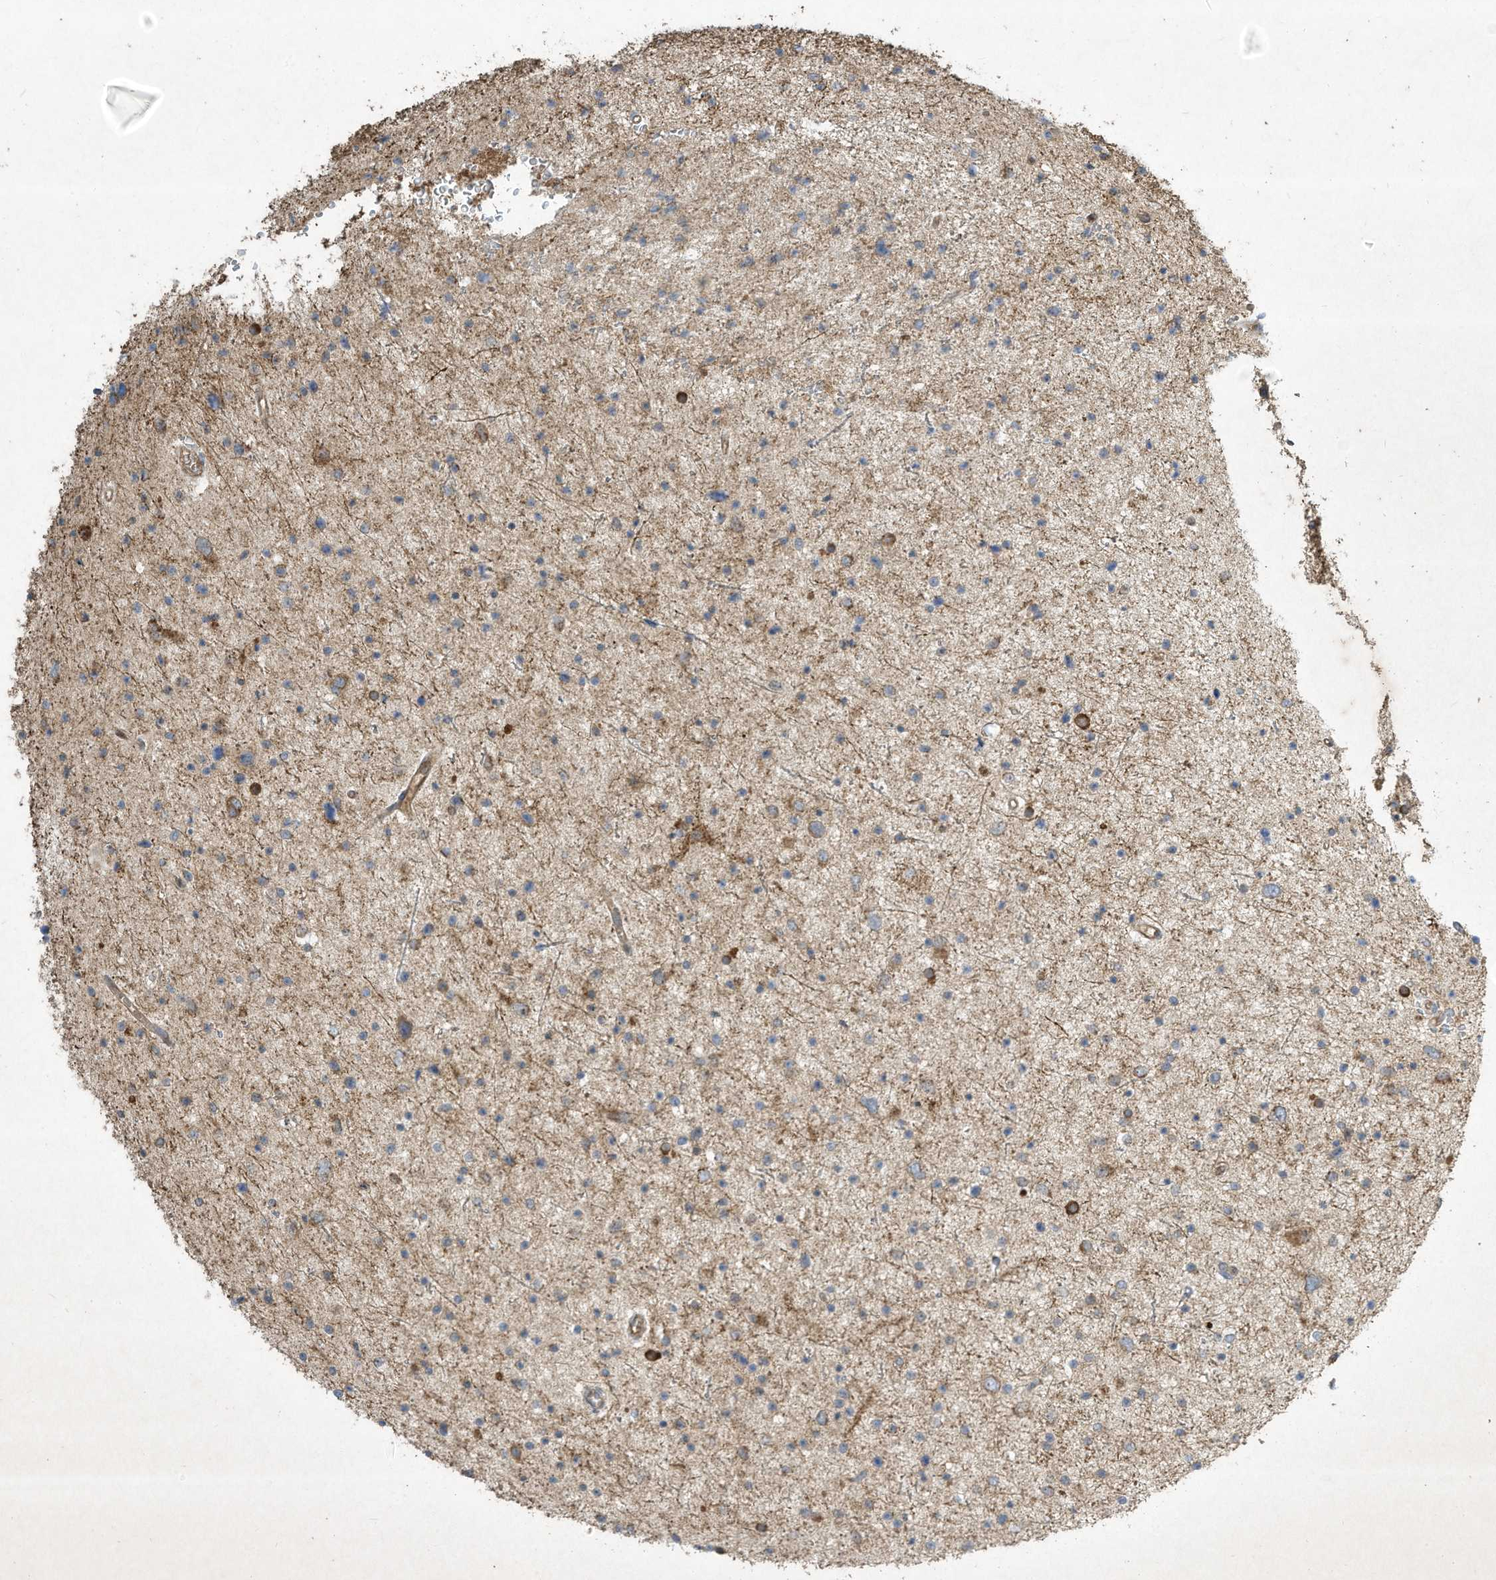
{"staining": {"intensity": "weak", "quantity": "<25%", "location": "cytoplasmic/membranous"}, "tissue": "glioma", "cell_type": "Tumor cells", "image_type": "cancer", "snomed": [{"axis": "morphology", "description": "Glioma, malignant, Low grade"}, {"axis": "topography", "description": "Brain"}], "caption": "This is an immunohistochemistry (IHC) histopathology image of glioma. There is no positivity in tumor cells.", "gene": "SYNJ2", "patient": {"sex": "female", "age": 37}}